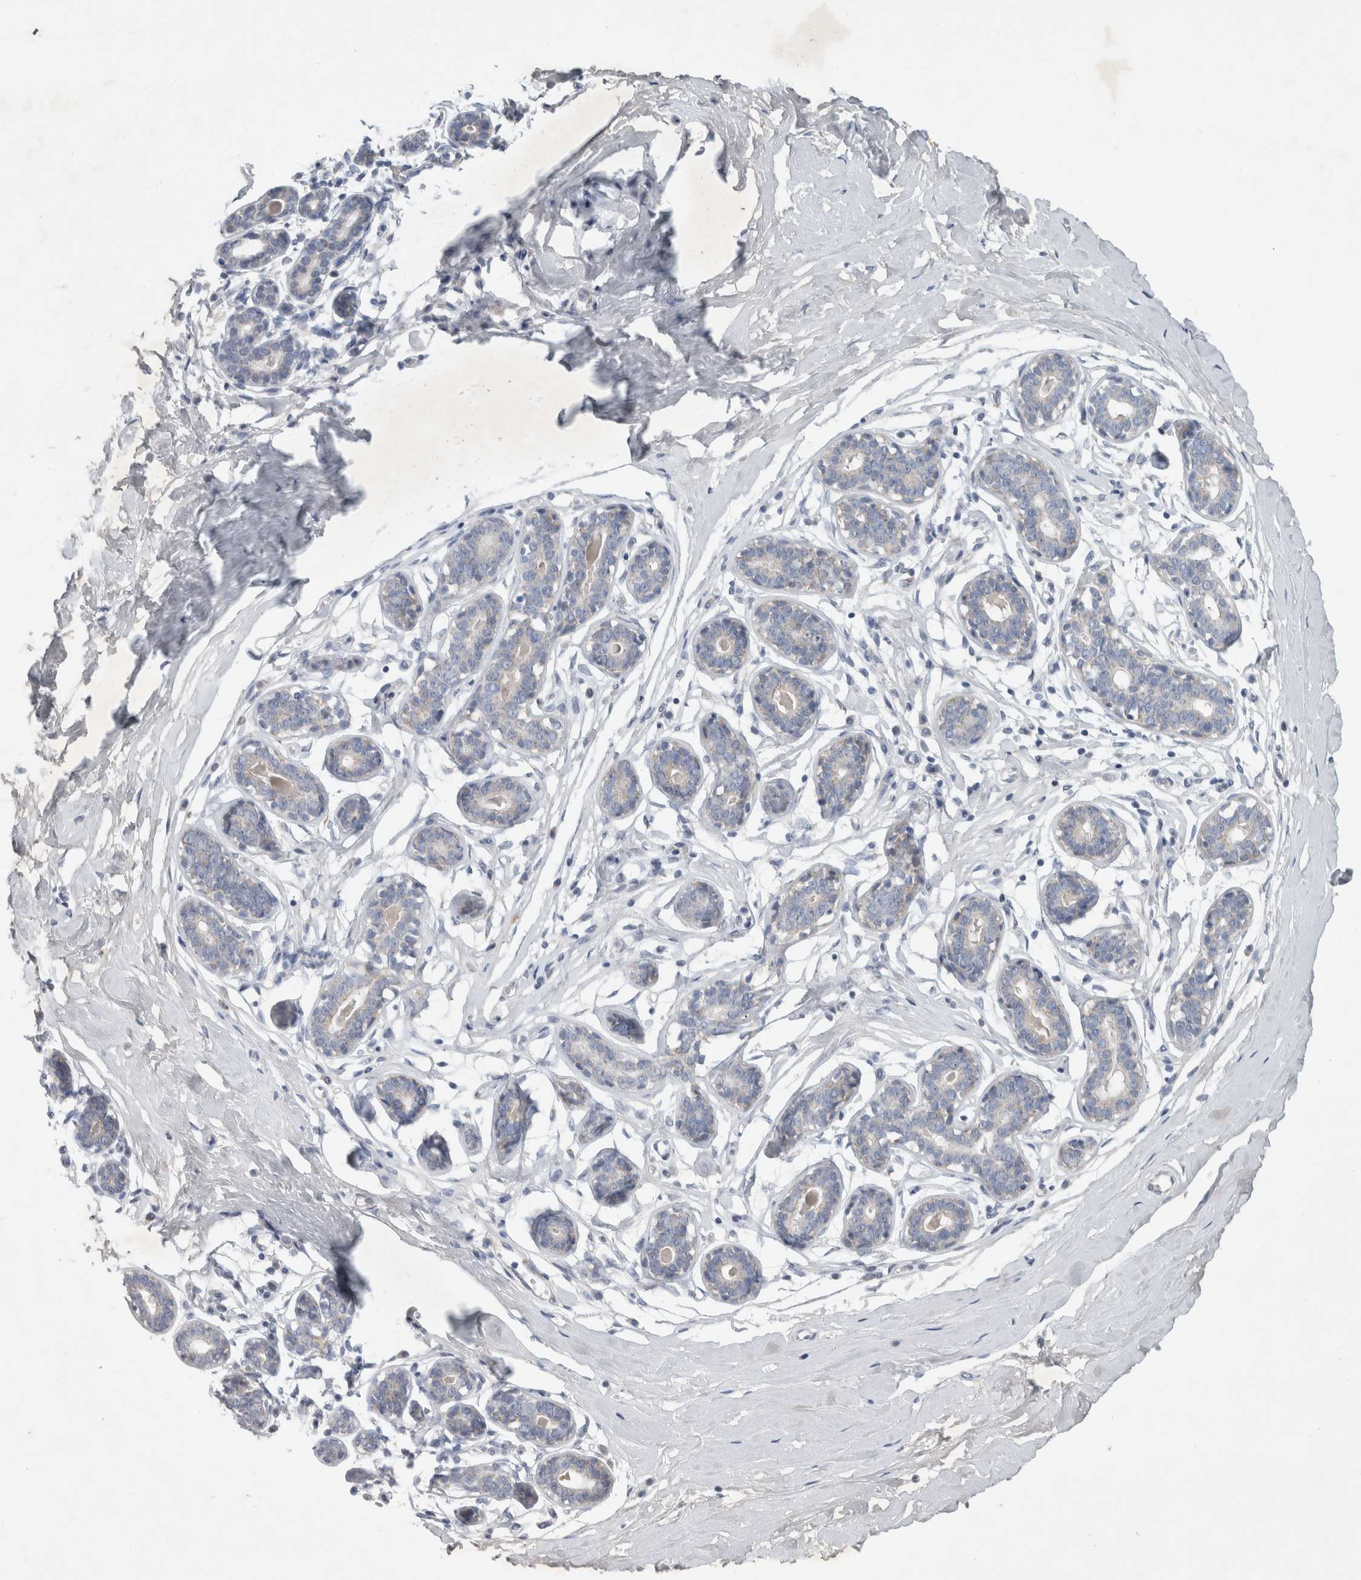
{"staining": {"intensity": "negative", "quantity": "none", "location": "none"}, "tissue": "breast", "cell_type": "Adipocytes", "image_type": "normal", "snomed": [{"axis": "morphology", "description": "Normal tissue, NOS"}, {"axis": "topography", "description": "Breast"}], "caption": "Adipocytes show no significant protein positivity in normal breast. (DAB immunohistochemistry (IHC) visualized using brightfield microscopy, high magnification).", "gene": "FXYD7", "patient": {"sex": "female", "age": 23}}